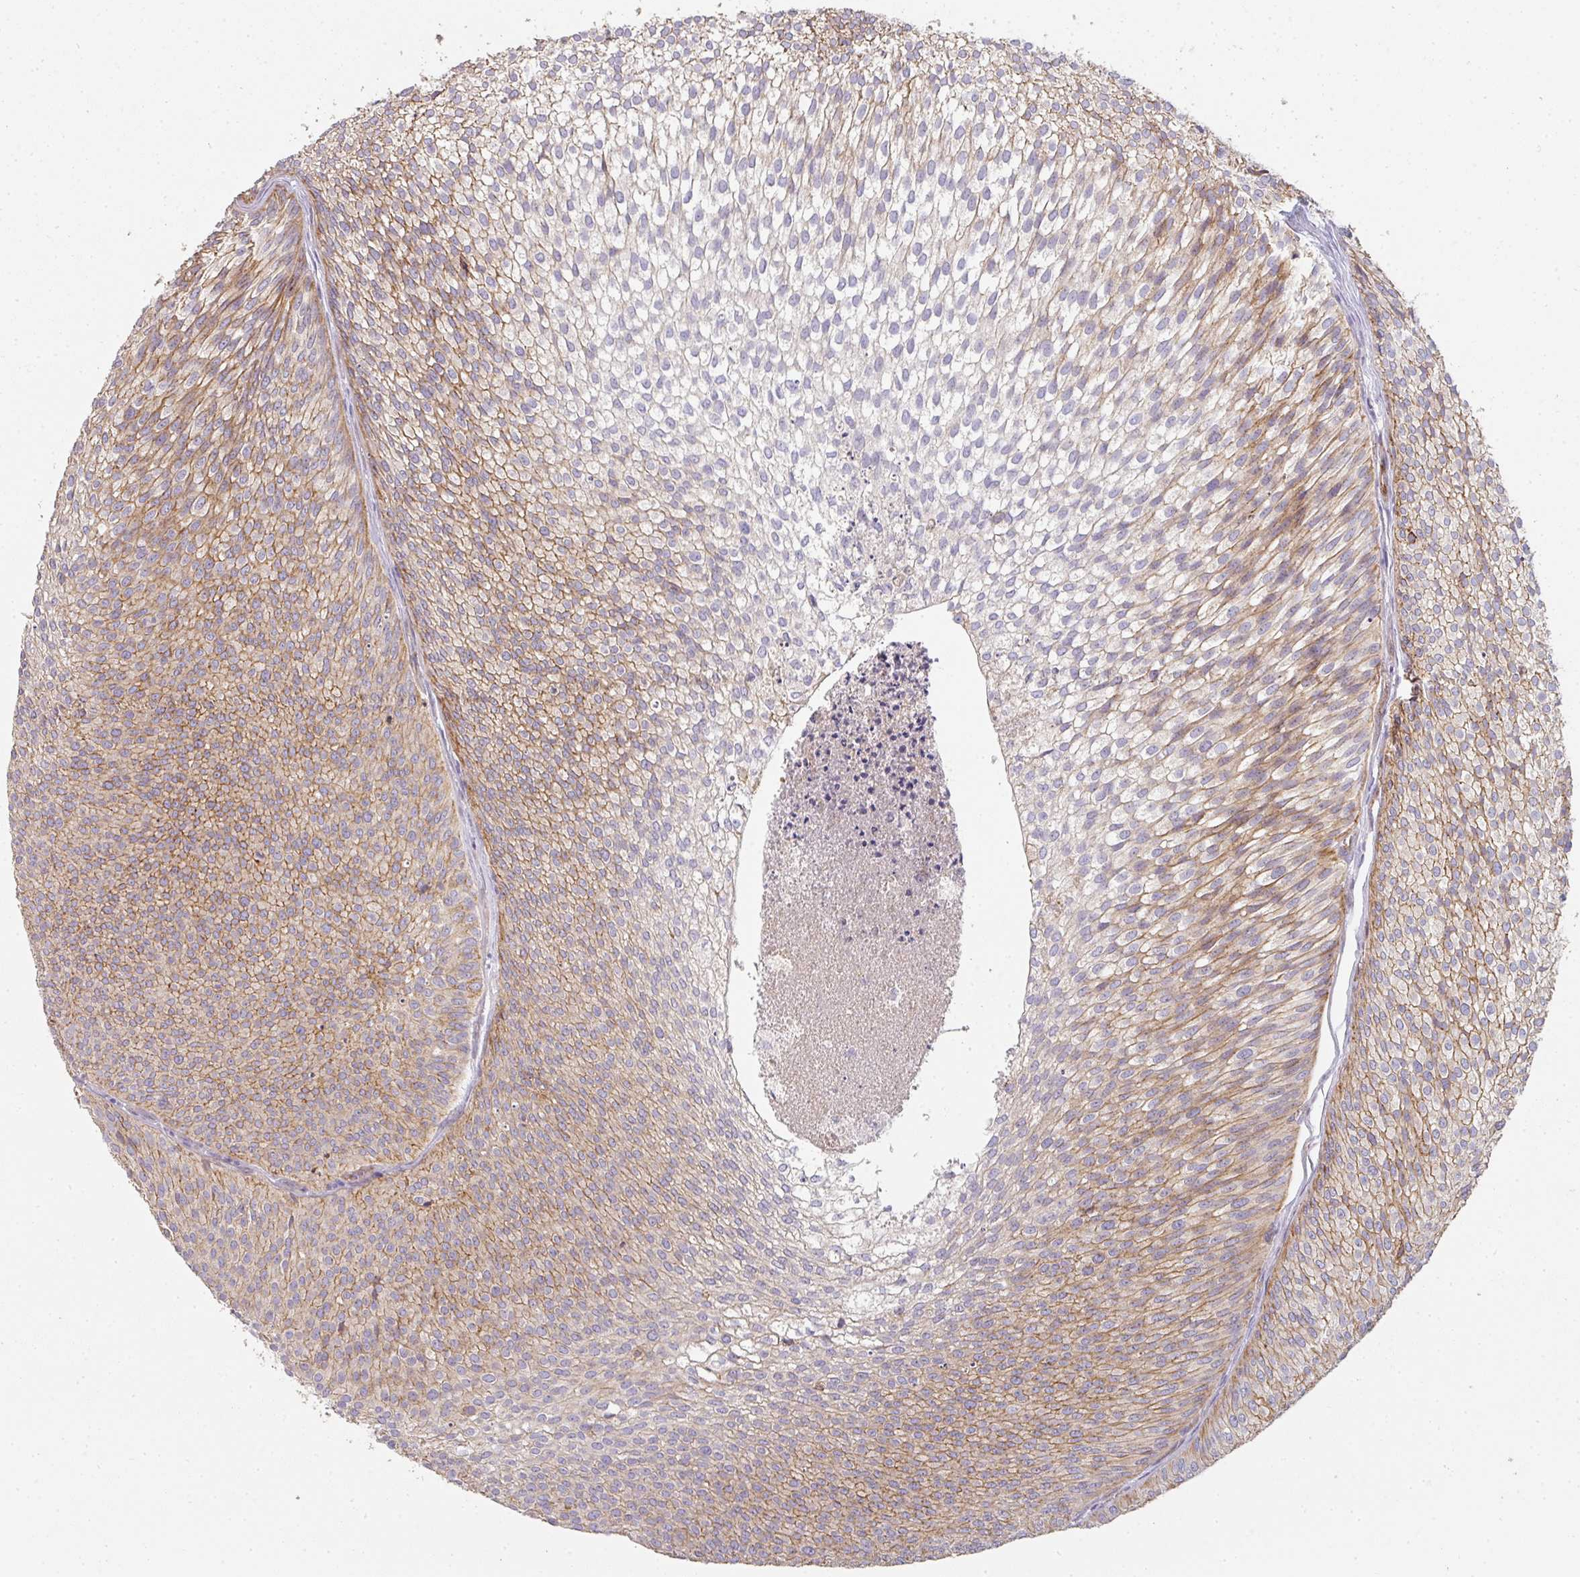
{"staining": {"intensity": "moderate", "quantity": "25%-75%", "location": "cytoplasmic/membranous"}, "tissue": "urothelial cancer", "cell_type": "Tumor cells", "image_type": "cancer", "snomed": [{"axis": "morphology", "description": "Urothelial carcinoma, Low grade"}, {"axis": "topography", "description": "Urinary bladder"}], "caption": "IHC of human urothelial cancer shows medium levels of moderate cytoplasmic/membranous staining in about 25%-75% of tumor cells.", "gene": "PCDH1", "patient": {"sex": "male", "age": 91}}